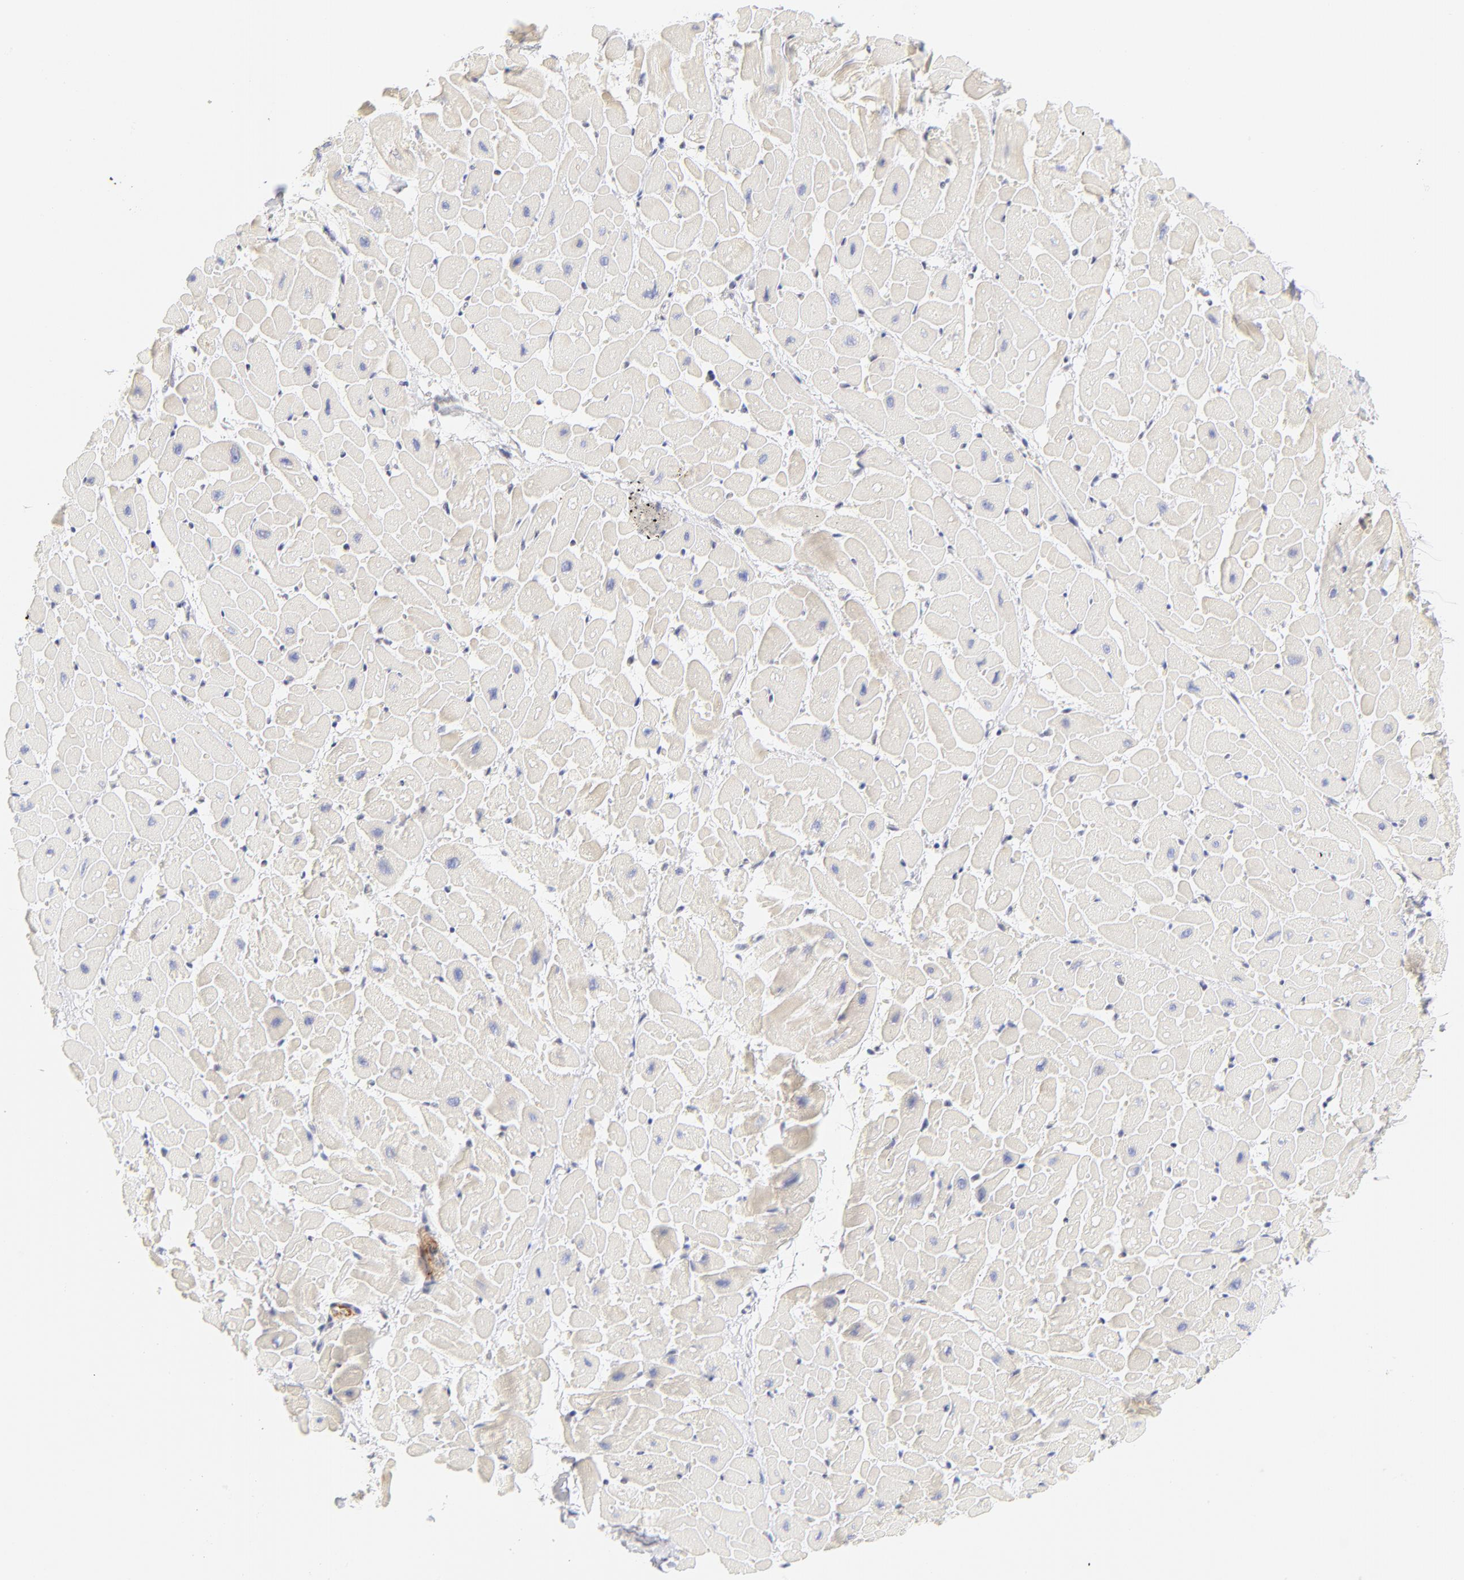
{"staining": {"intensity": "negative", "quantity": "none", "location": "none"}, "tissue": "heart muscle", "cell_type": "Cardiomyocytes", "image_type": "normal", "snomed": [{"axis": "morphology", "description": "Normal tissue, NOS"}, {"axis": "topography", "description": "Heart"}], "caption": "There is no significant staining in cardiomyocytes of heart muscle. Nuclei are stained in blue.", "gene": "NPNT", "patient": {"sex": "male", "age": 45}}